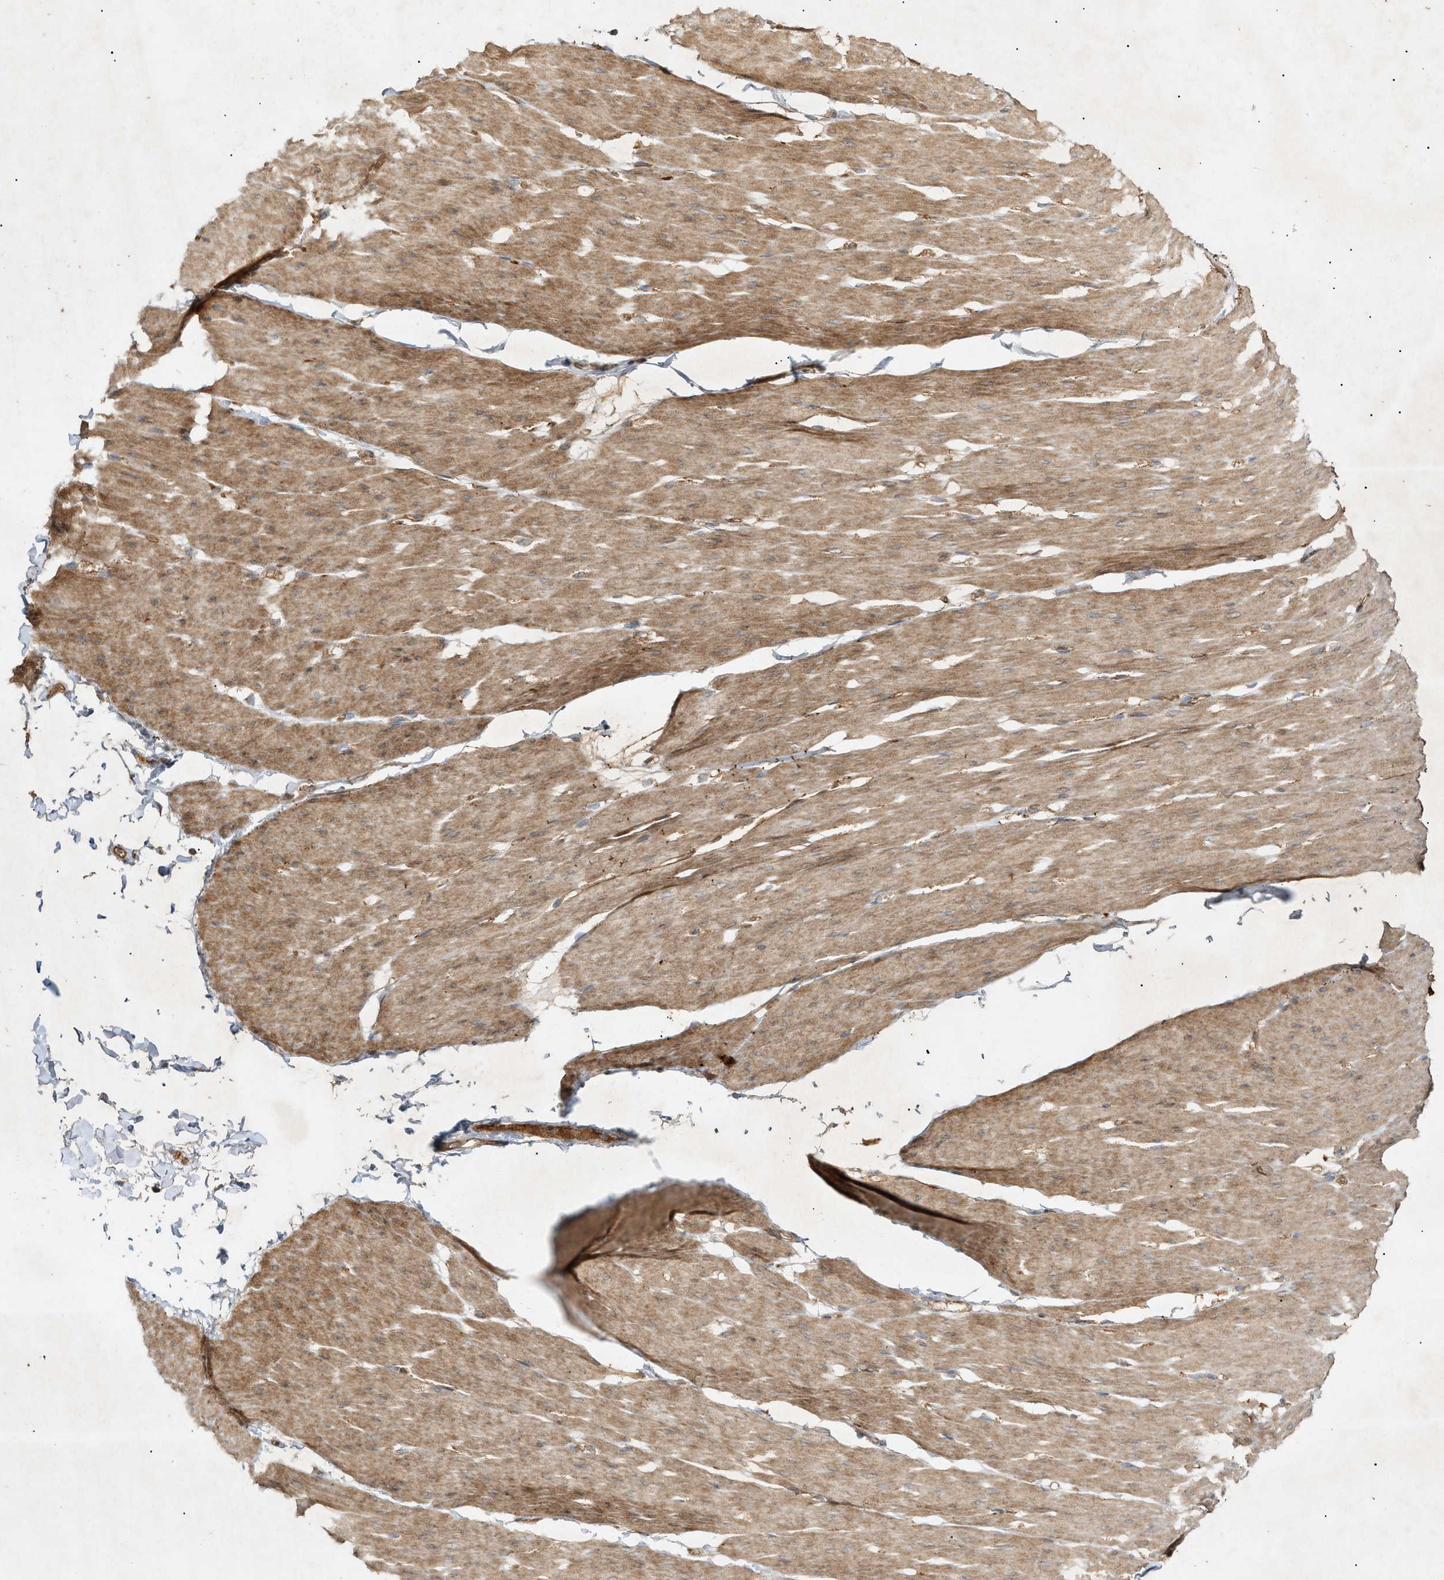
{"staining": {"intensity": "moderate", "quantity": ">75%", "location": "cytoplasmic/membranous"}, "tissue": "smooth muscle", "cell_type": "Smooth muscle cells", "image_type": "normal", "snomed": [{"axis": "morphology", "description": "Normal tissue, NOS"}, {"axis": "topography", "description": "Smooth muscle"}, {"axis": "topography", "description": "Colon"}], "caption": "Protein expression by immunohistochemistry displays moderate cytoplasmic/membranous positivity in approximately >75% of smooth muscle cells in normal smooth muscle. The staining is performed using DAB brown chromogen to label protein expression. The nuclei are counter-stained blue using hematoxylin.", "gene": "MTCH1", "patient": {"sex": "male", "age": 67}}